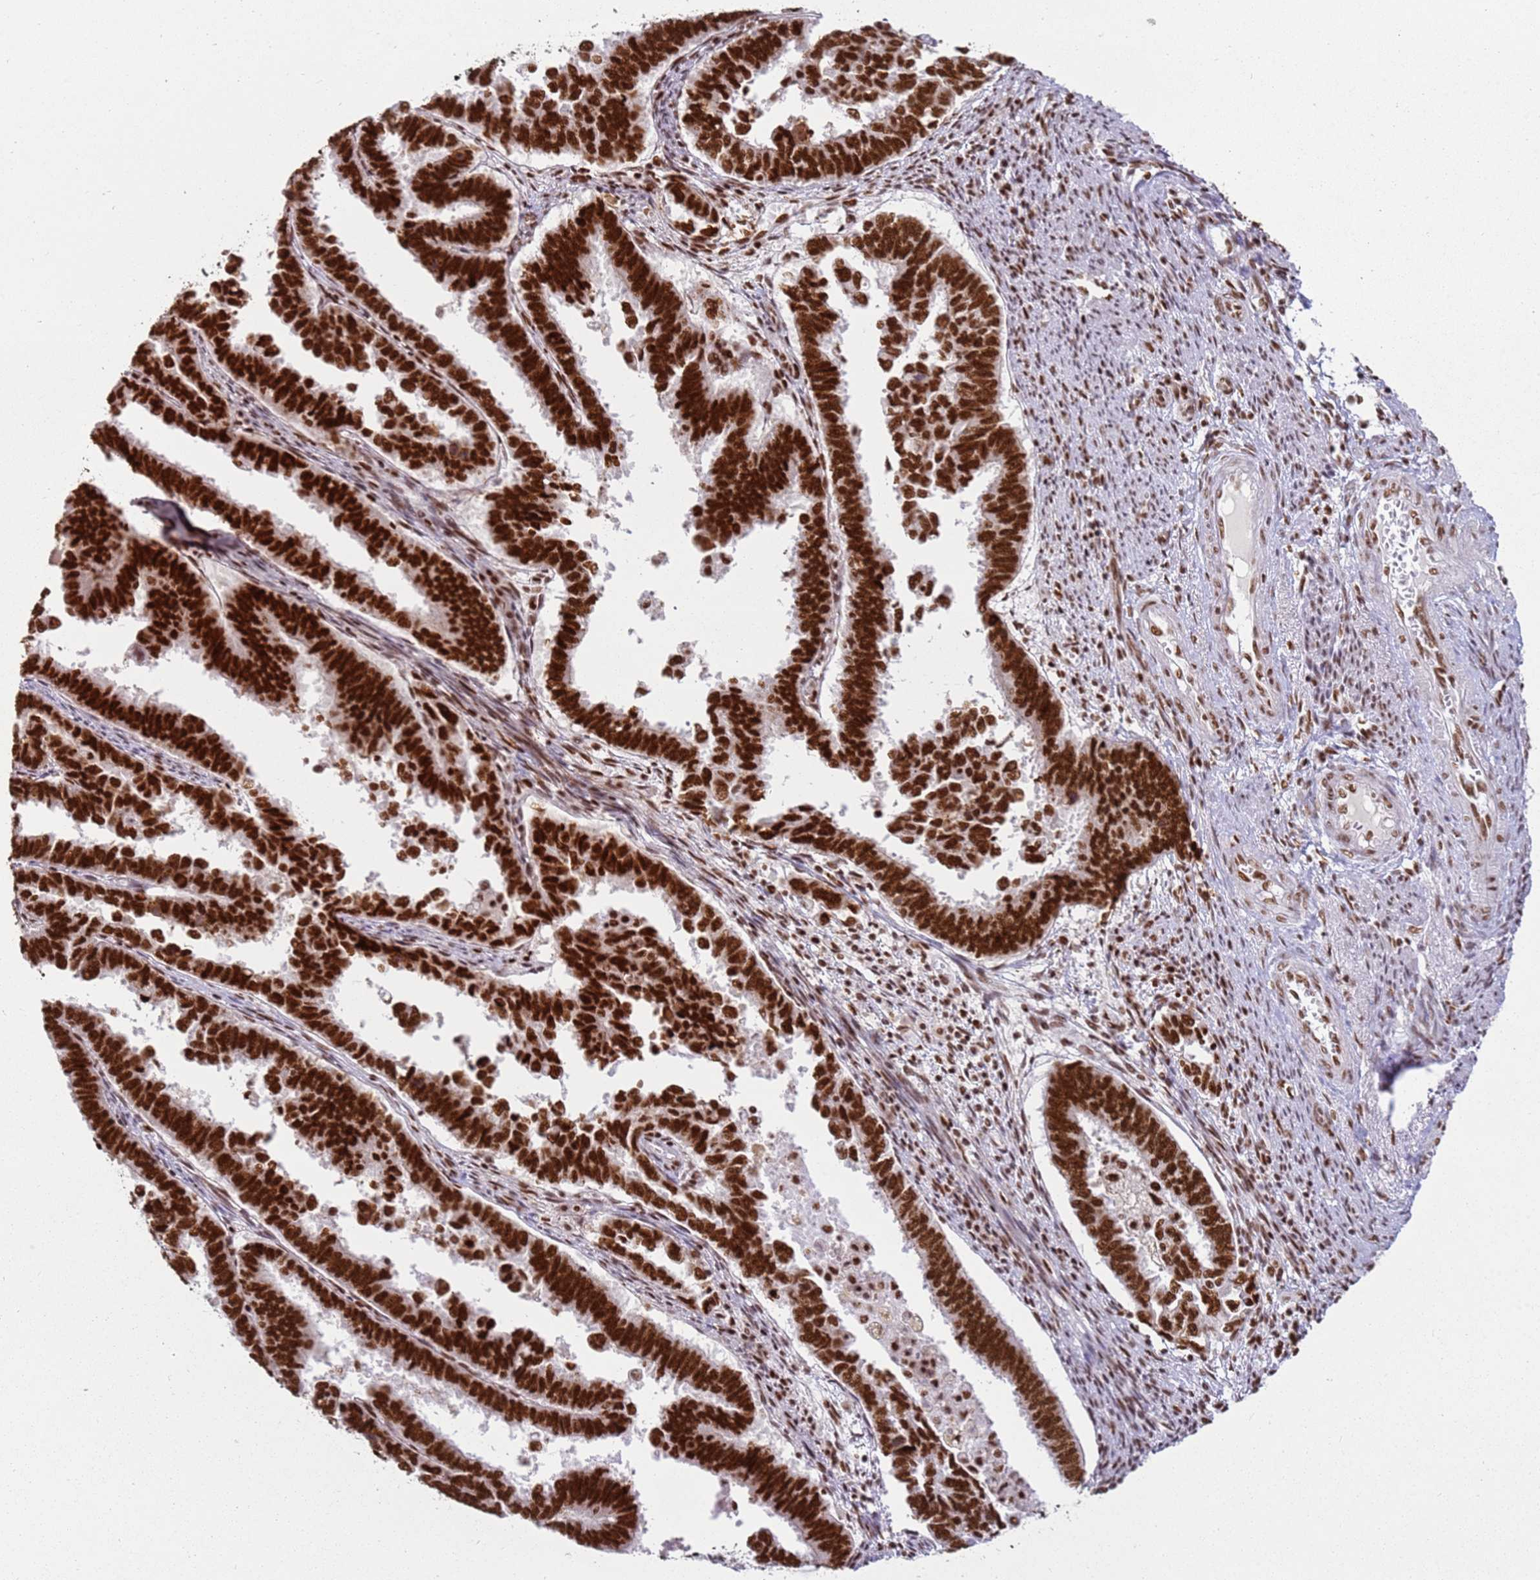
{"staining": {"intensity": "strong", "quantity": ">75%", "location": "nuclear"}, "tissue": "endometrial cancer", "cell_type": "Tumor cells", "image_type": "cancer", "snomed": [{"axis": "morphology", "description": "Adenocarcinoma, NOS"}, {"axis": "topography", "description": "Endometrium"}], "caption": "Immunohistochemical staining of human endometrial cancer (adenocarcinoma) exhibits strong nuclear protein staining in approximately >75% of tumor cells.", "gene": "TENT4A", "patient": {"sex": "female", "age": 75}}